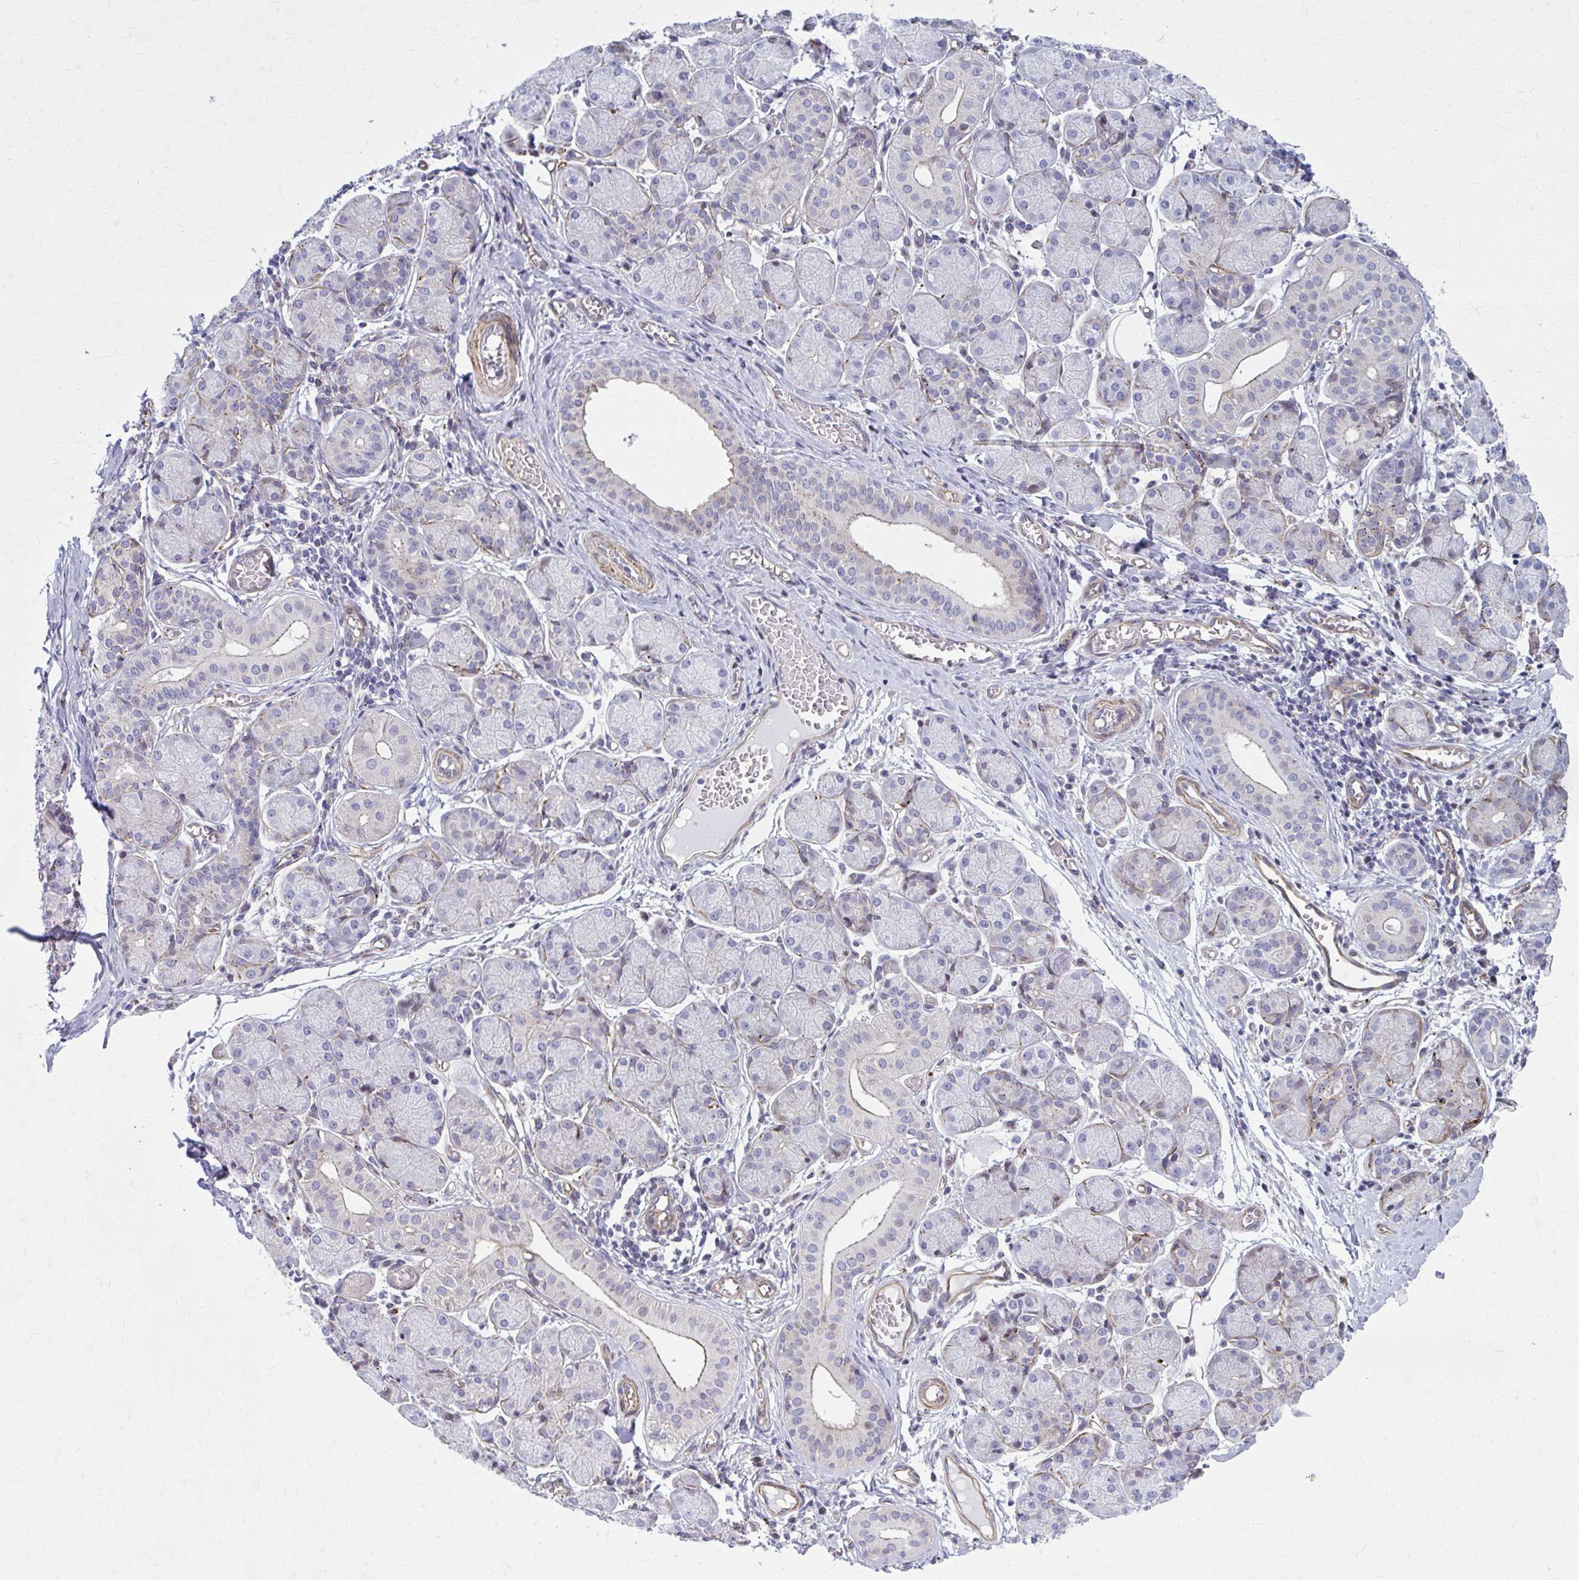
{"staining": {"intensity": "weak", "quantity": "<25%", "location": "cytoplasmic/membranous"}, "tissue": "salivary gland", "cell_type": "Glandular cells", "image_type": "normal", "snomed": [{"axis": "morphology", "description": "Normal tissue, NOS"}, {"axis": "topography", "description": "Salivary gland"}], "caption": "Immunohistochemical staining of unremarkable salivary gland demonstrates no significant positivity in glandular cells.", "gene": "LRRC4B", "patient": {"sex": "female", "age": 24}}